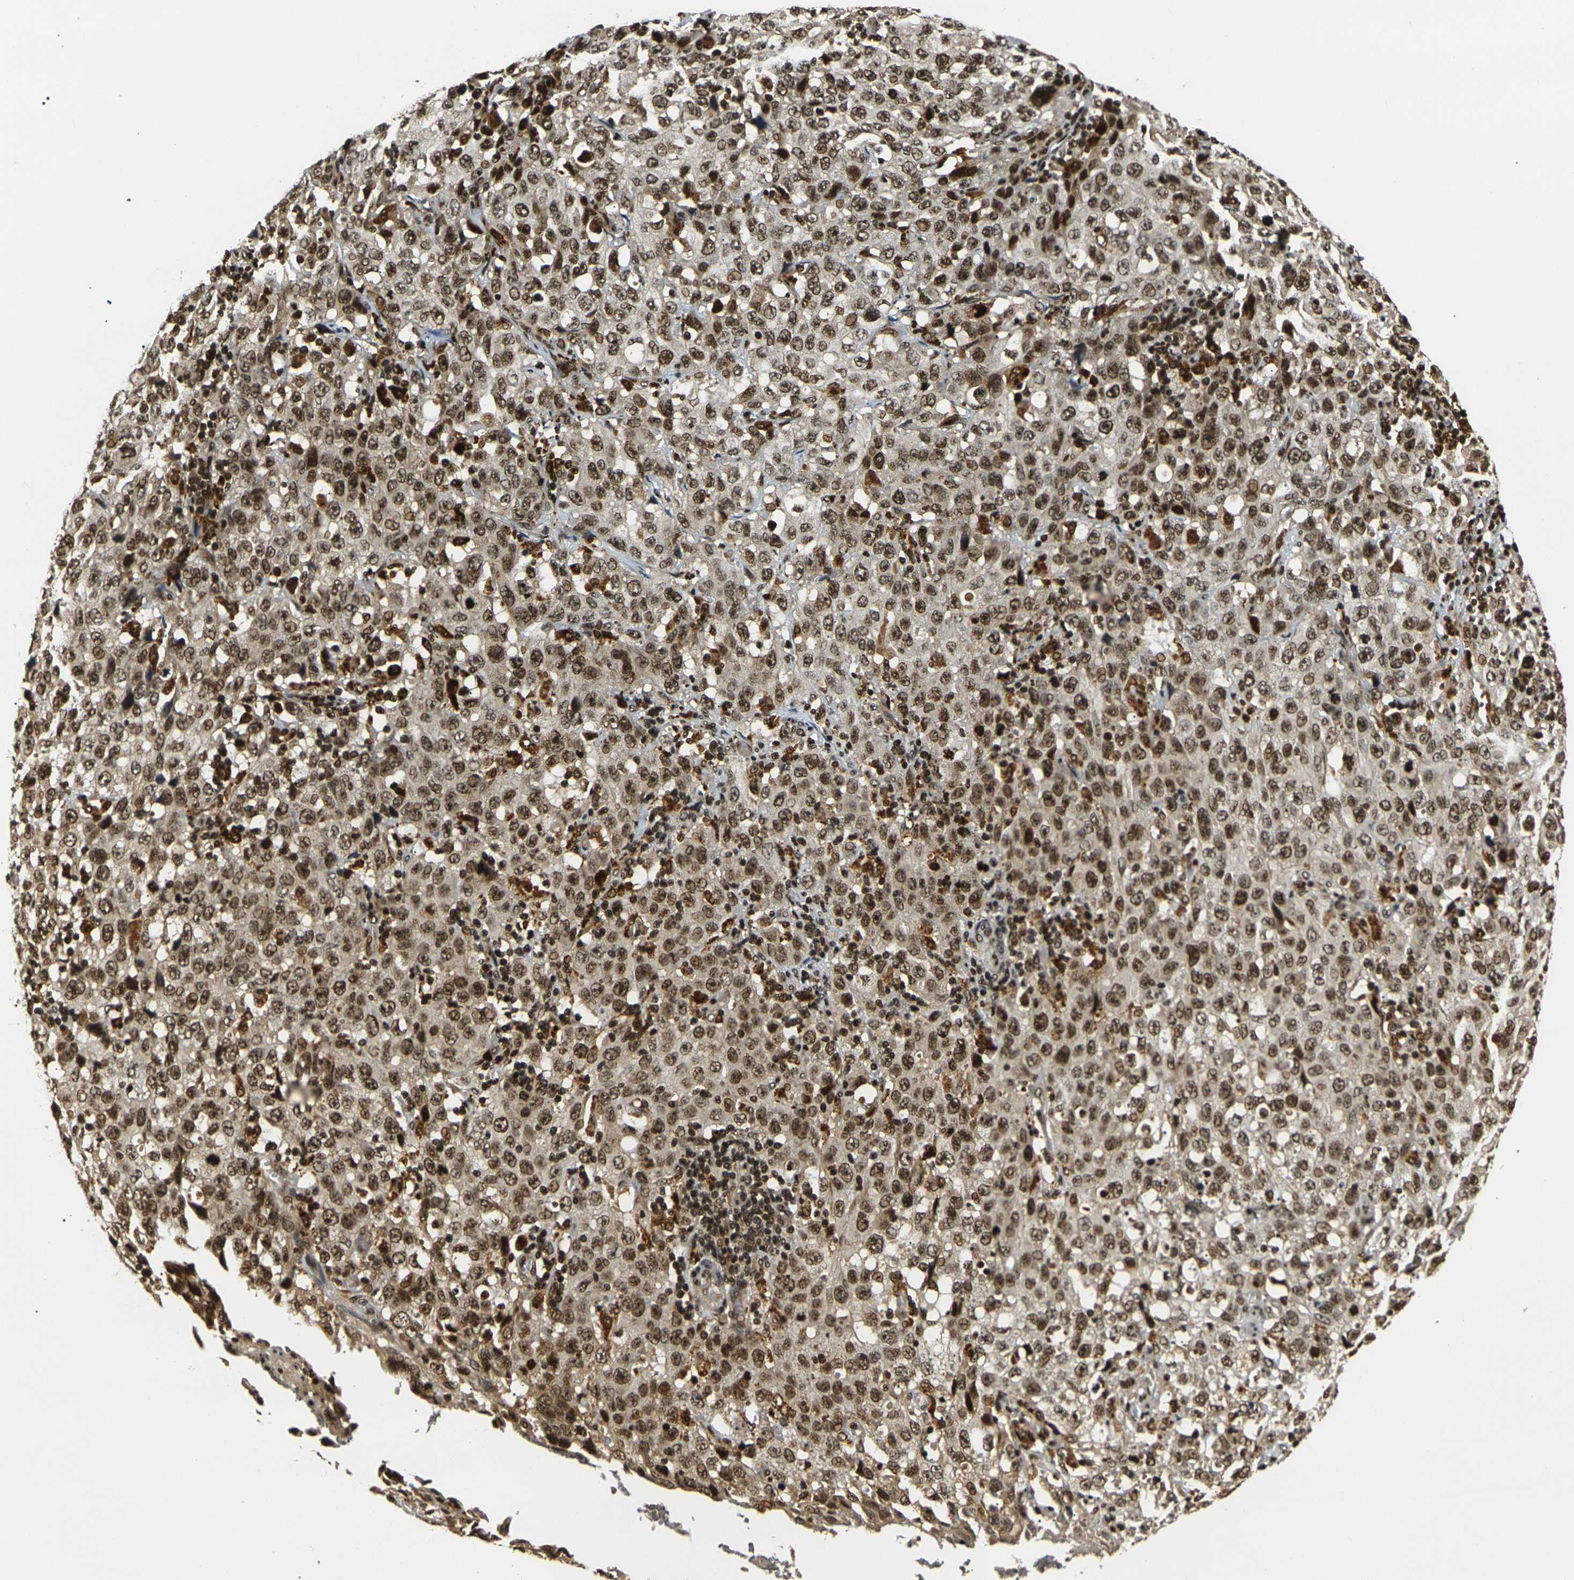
{"staining": {"intensity": "strong", "quantity": ">75%", "location": "cytoplasmic/membranous,nuclear"}, "tissue": "stomach cancer", "cell_type": "Tumor cells", "image_type": "cancer", "snomed": [{"axis": "morphology", "description": "Normal tissue, NOS"}, {"axis": "morphology", "description": "Adenocarcinoma, NOS"}, {"axis": "topography", "description": "Stomach"}], "caption": "Human stomach cancer stained with a protein marker shows strong staining in tumor cells.", "gene": "ACTL6A", "patient": {"sex": "male", "age": 48}}